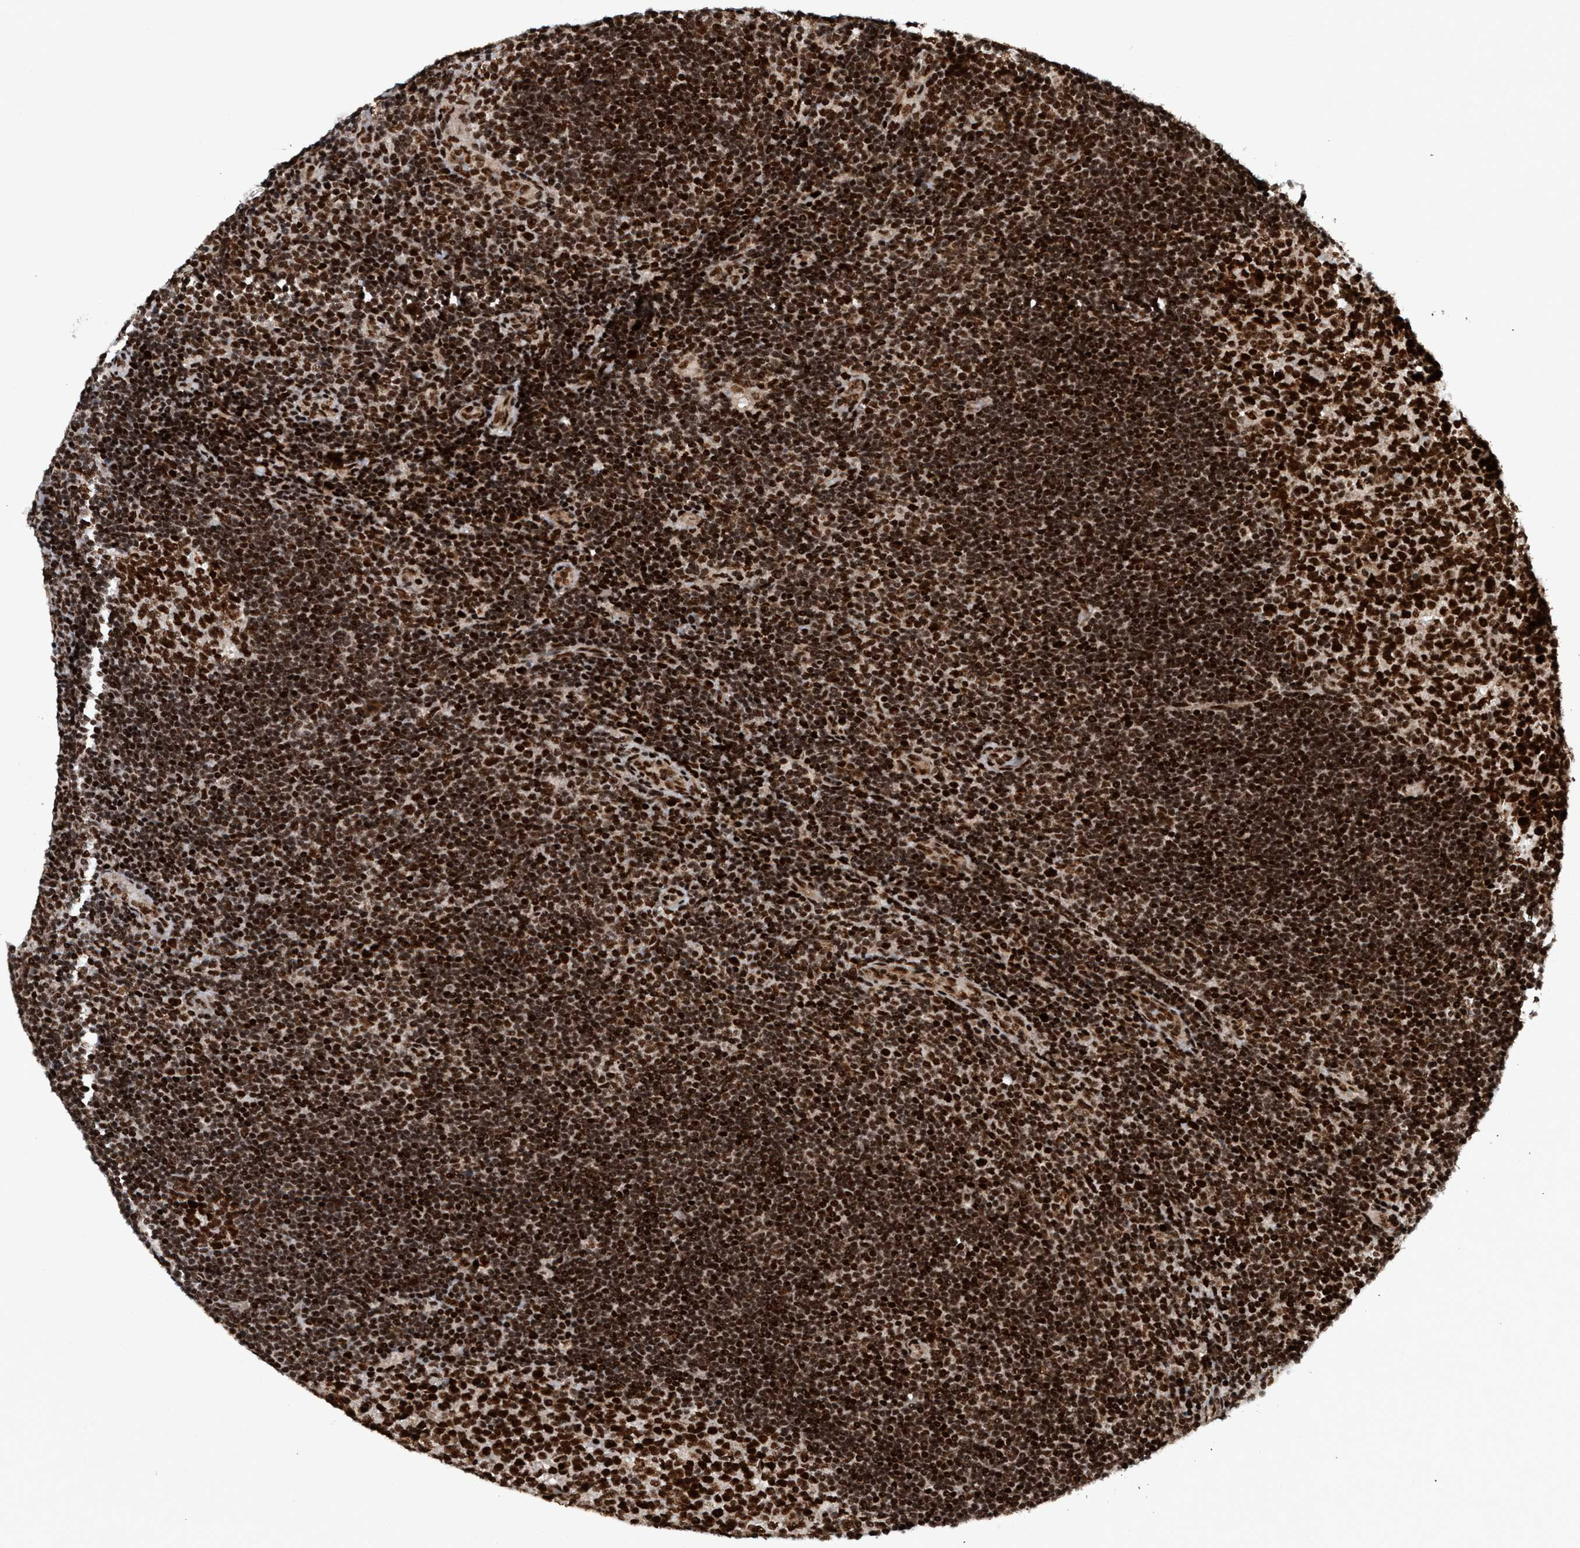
{"staining": {"intensity": "strong", "quantity": ">75%", "location": "nuclear"}, "tissue": "lymph node", "cell_type": "Germinal center cells", "image_type": "normal", "snomed": [{"axis": "morphology", "description": "Normal tissue, NOS"}, {"axis": "topography", "description": "Lymph node"}, {"axis": "topography", "description": "Salivary gland"}], "caption": "Unremarkable lymph node demonstrates strong nuclear positivity in about >75% of germinal center cells, visualized by immunohistochemistry.", "gene": "TOPBP1", "patient": {"sex": "male", "age": 8}}